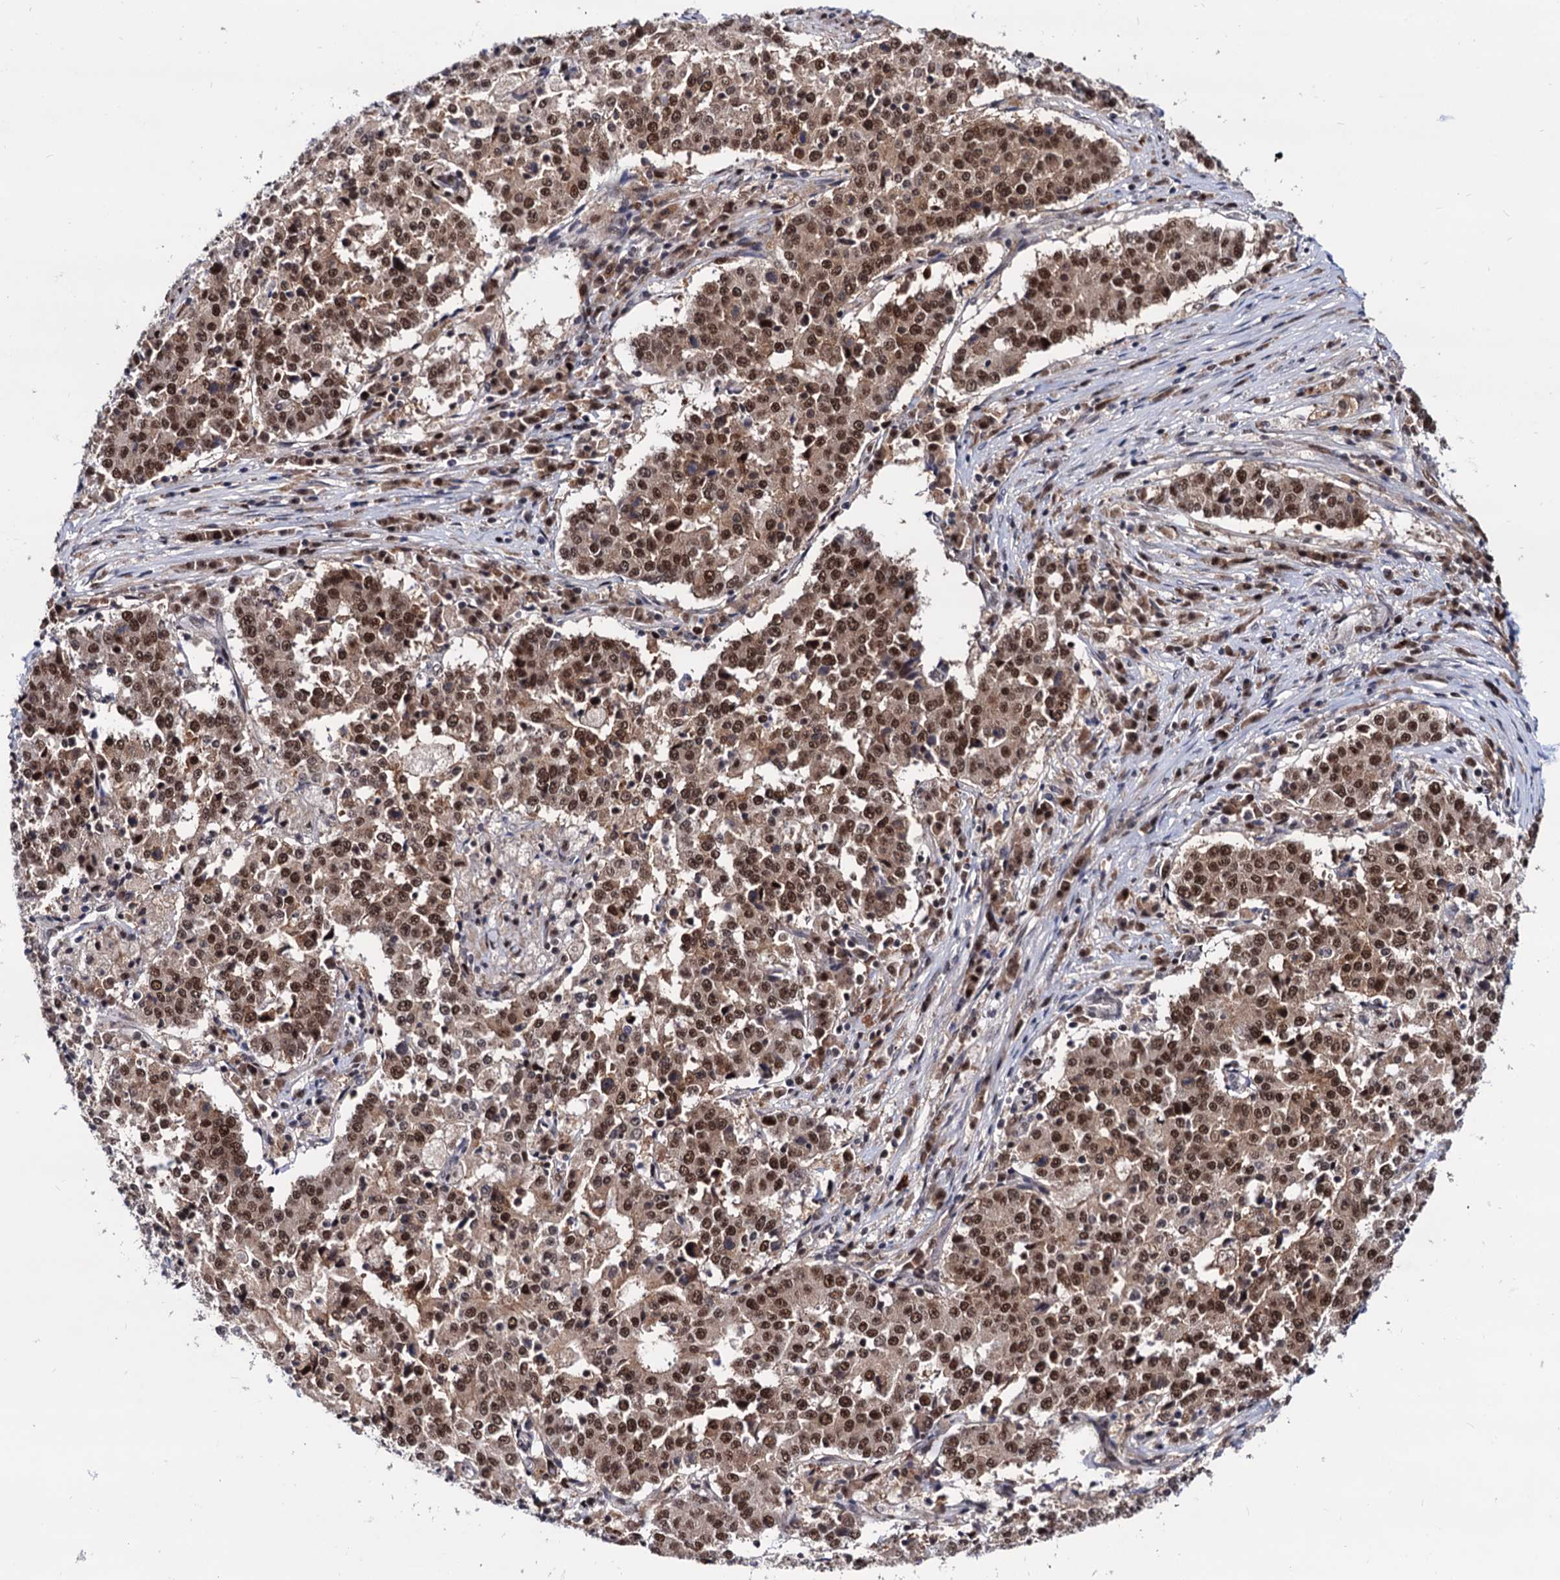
{"staining": {"intensity": "strong", "quantity": ">75%", "location": "cytoplasmic/membranous,nuclear"}, "tissue": "stomach cancer", "cell_type": "Tumor cells", "image_type": "cancer", "snomed": [{"axis": "morphology", "description": "Adenocarcinoma, NOS"}, {"axis": "topography", "description": "Stomach"}], "caption": "Immunohistochemical staining of adenocarcinoma (stomach) demonstrates high levels of strong cytoplasmic/membranous and nuclear protein staining in about >75% of tumor cells.", "gene": "RNASEH2B", "patient": {"sex": "male", "age": 59}}